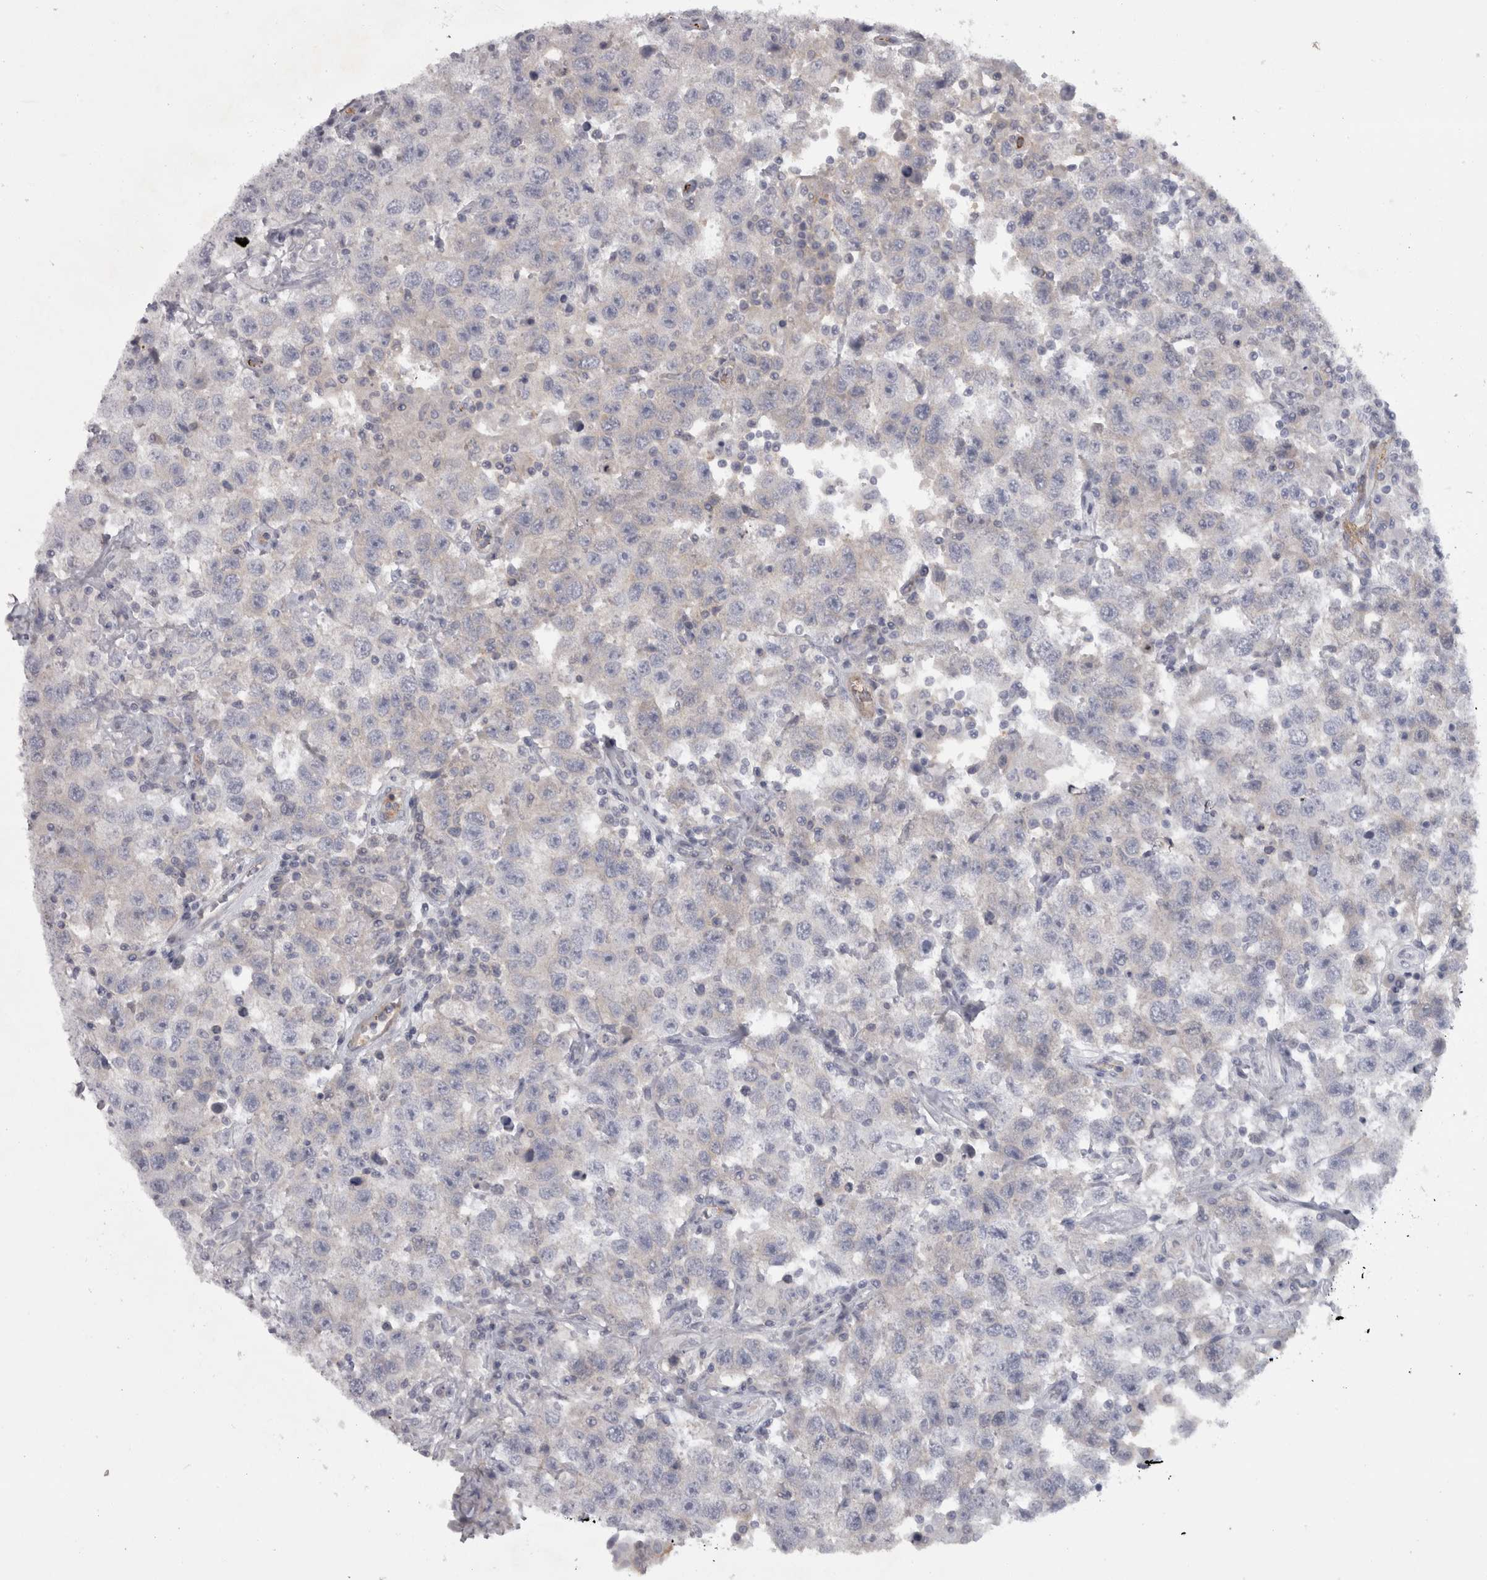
{"staining": {"intensity": "negative", "quantity": "none", "location": "none"}, "tissue": "testis cancer", "cell_type": "Tumor cells", "image_type": "cancer", "snomed": [{"axis": "morphology", "description": "Seminoma, NOS"}, {"axis": "topography", "description": "Testis"}], "caption": "Testis cancer (seminoma) stained for a protein using immunohistochemistry reveals no positivity tumor cells.", "gene": "PPP1R12B", "patient": {"sex": "male", "age": 41}}